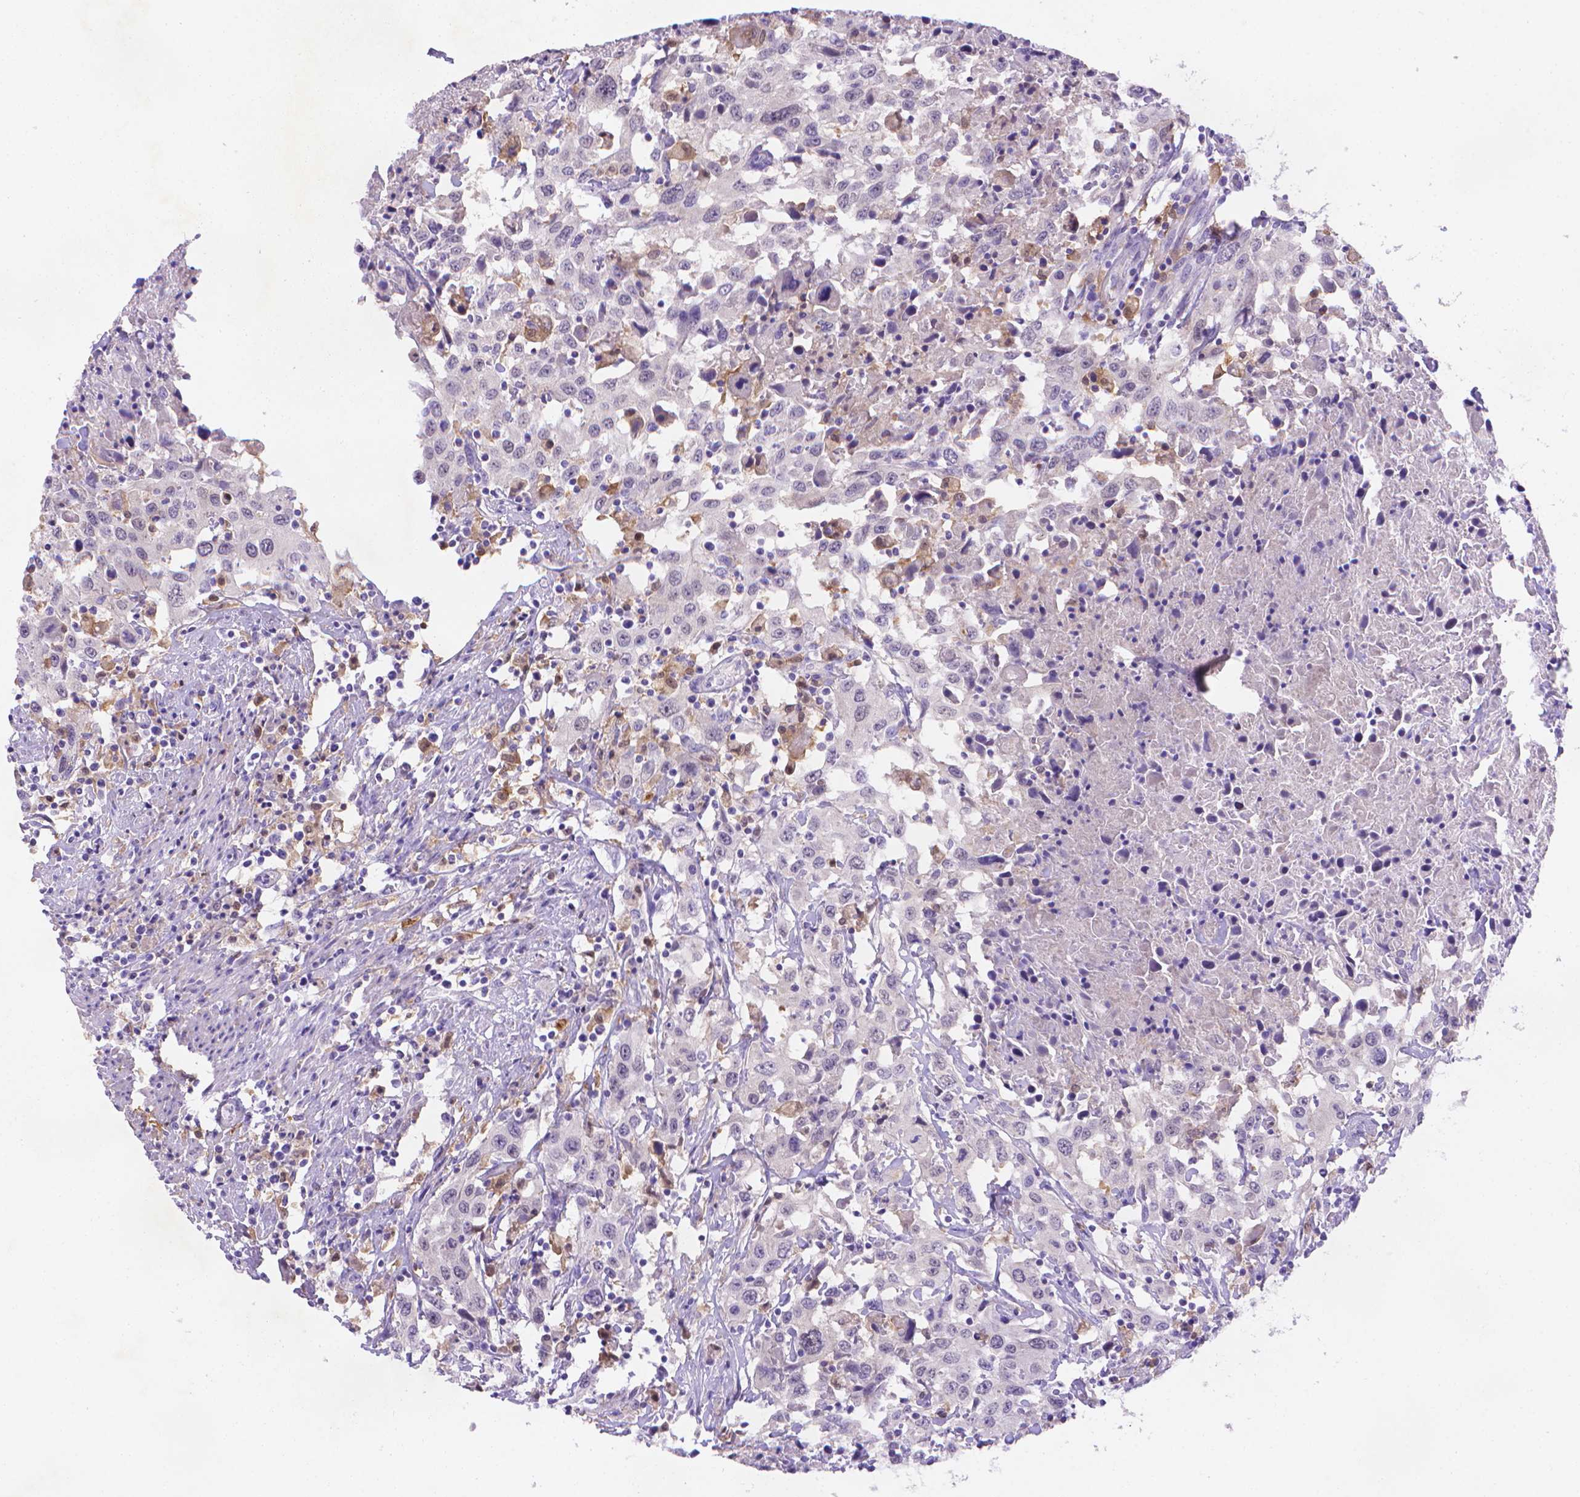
{"staining": {"intensity": "negative", "quantity": "none", "location": "none"}, "tissue": "urothelial cancer", "cell_type": "Tumor cells", "image_type": "cancer", "snomed": [{"axis": "morphology", "description": "Urothelial carcinoma, High grade"}, {"axis": "topography", "description": "Urinary bladder"}], "caption": "Urothelial carcinoma (high-grade) was stained to show a protein in brown. There is no significant positivity in tumor cells.", "gene": "FGD2", "patient": {"sex": "male", "age": 61}}